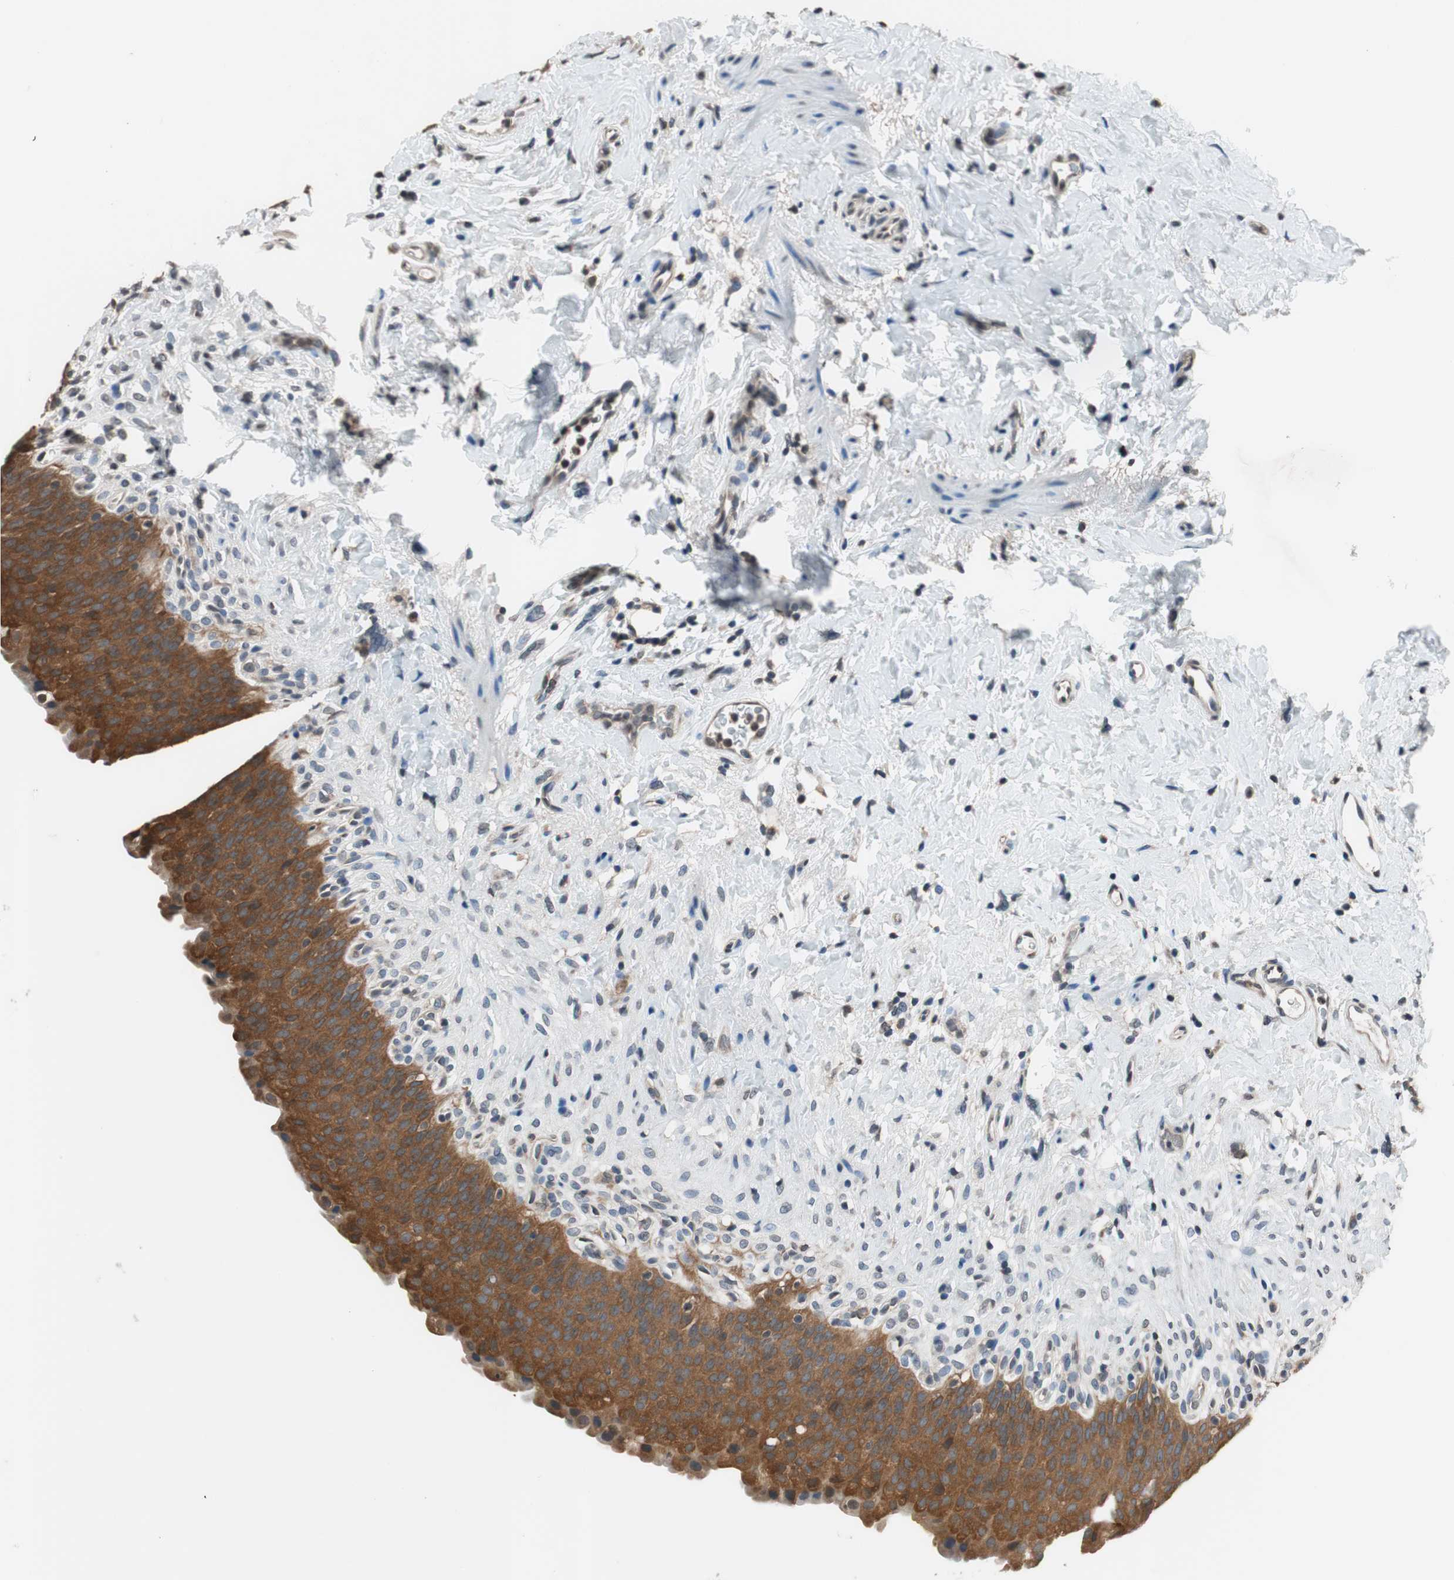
{"staining": {"intensity": "strong", "quantity": ">75%", "location": "cytoplasmic/membranous"}, "tissue": "urinary bladder", "cell_type": "Urothelial cells", "image_type": "normal", "snomed": [{"axis": "morphology", "description": "Normal tissue, NOS"}, {"axis": "topography", "description": "Urinary bladder"}], "caption": "Protein expression analysis of benign human urinary bladder reveals strong cytoplasmic/membranous positivity in approximately >75% of urothelial cells.", "gene": "GCLC", "patient": {"sex": "female", "age": 79}}